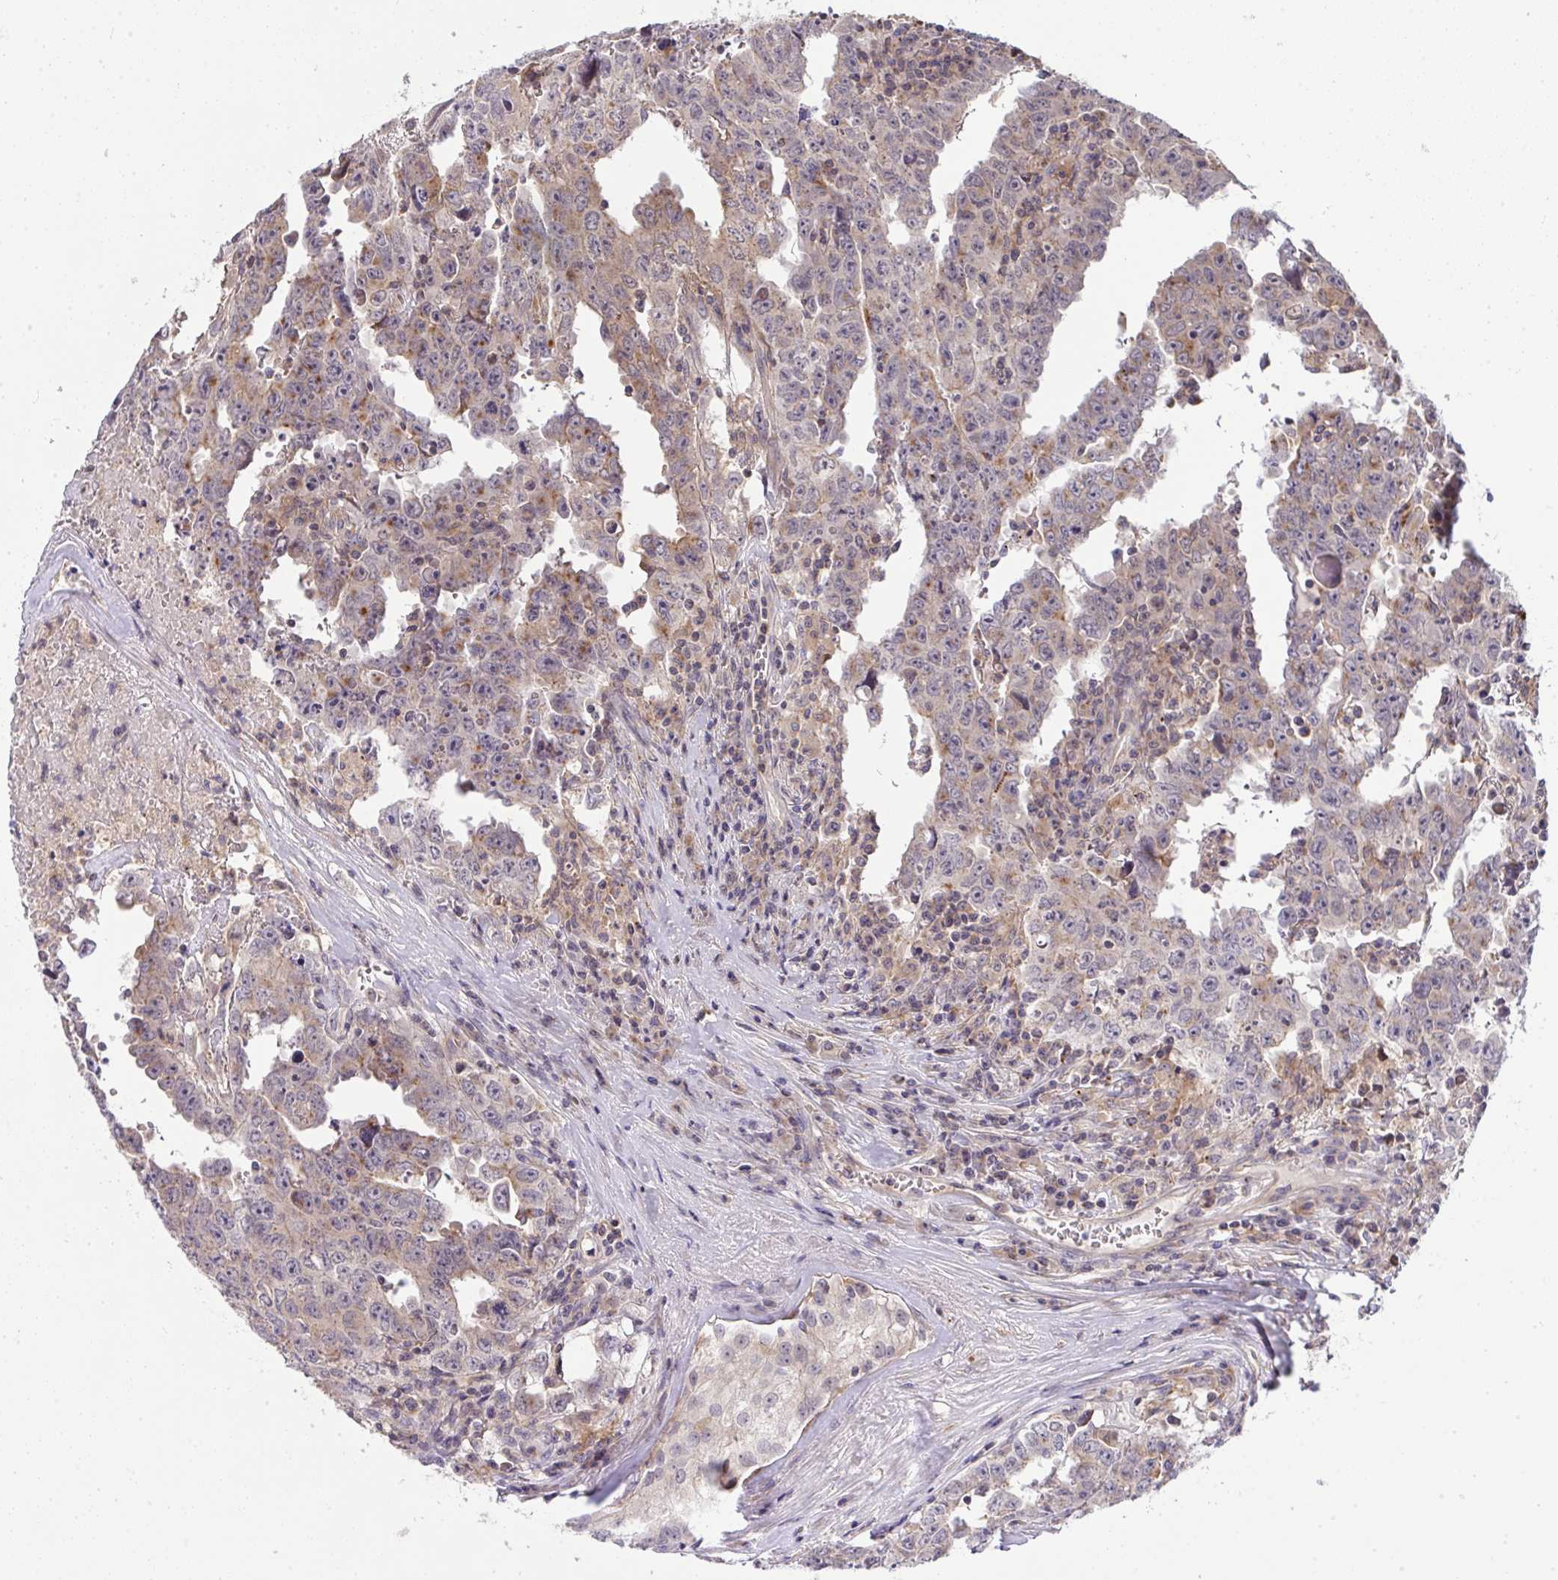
{"staining": {"intensity": "weak", "quantity": "25%-75%", "location": "cytoplasmic/membranous"}, "tissue": "testis cancer", "cell_type": "Tumor cells", "image_type": "cancer", "snomed": [{"axis": "morphology", "description": "Carcinoma, Embryonal, NOS"}, {"axis": "topography", "description": "Testis"}], "caption": "Immunohistochemical staining of human testis cancer (embryonal carcinoma) reveals low levels of weak cytoplasmic/membranous protein staining in about 25%-75% of tumor cells. The protein of interest is stained brown, and the nuclei are stained in blue (DAB IHC with brightfield microscopy, high magnification).", "gene": "SLC9A6", "patient": {"sex": "male", "age": 22}}